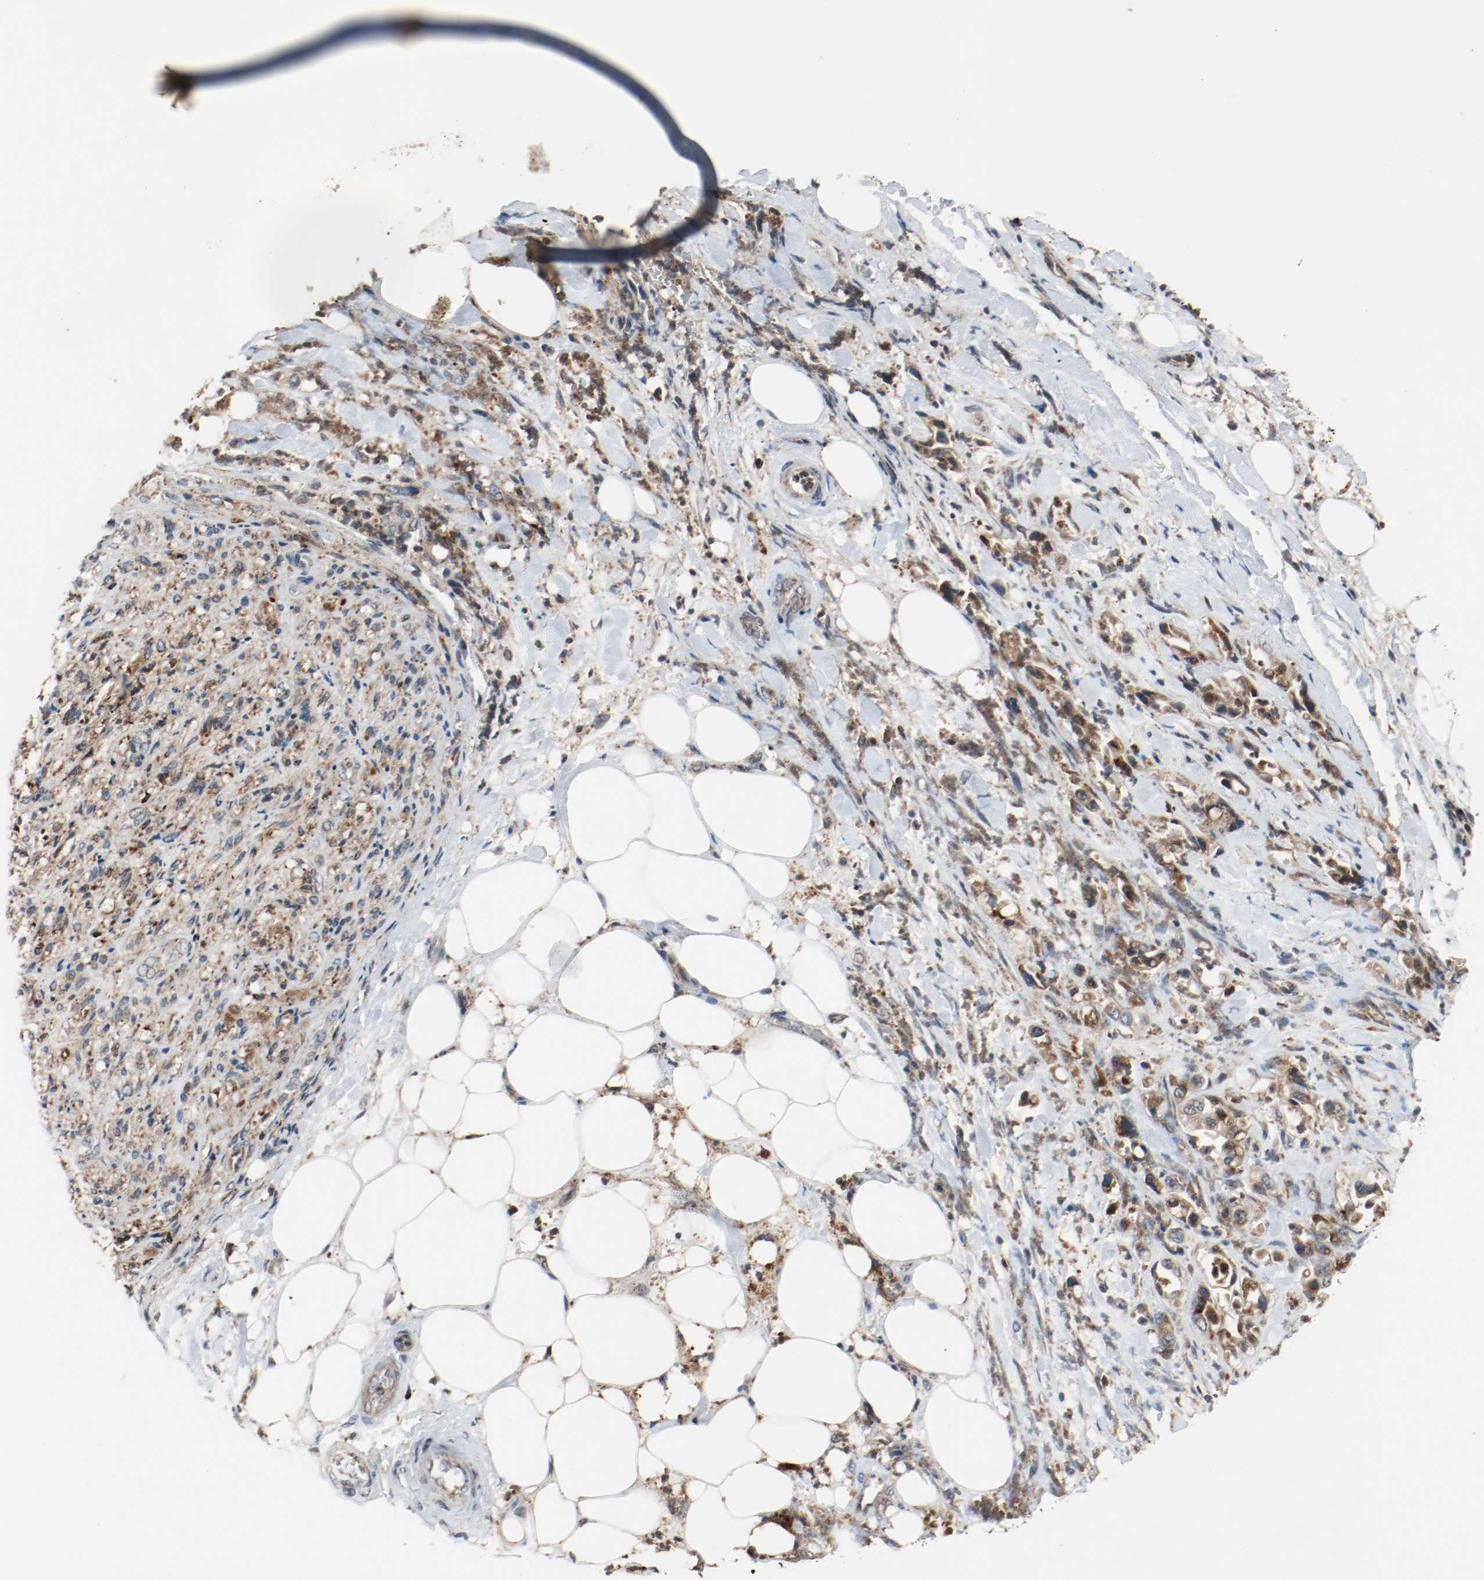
{"staining": {"intensity": "moderate", "quantity": ">75%", "location": "cytoplasmic/membranous"}, "tissue": "pancreatic cancer", "cell_type": "Tumor cells", "image_type": "cancer", "snomed": [{"axis": "morphology", "description": "Adenocarcinoma, NOS"}, {"axis": "topography", "description": "Pancreas"}], "caption": "Moderate cytoplasmic/membranous protein expression is present in approximately >75% of tumor cells in adenocarcinoma (pancreatic).", "gene": "LAMP2", "patient": {"sex": "male", "age": 70}}